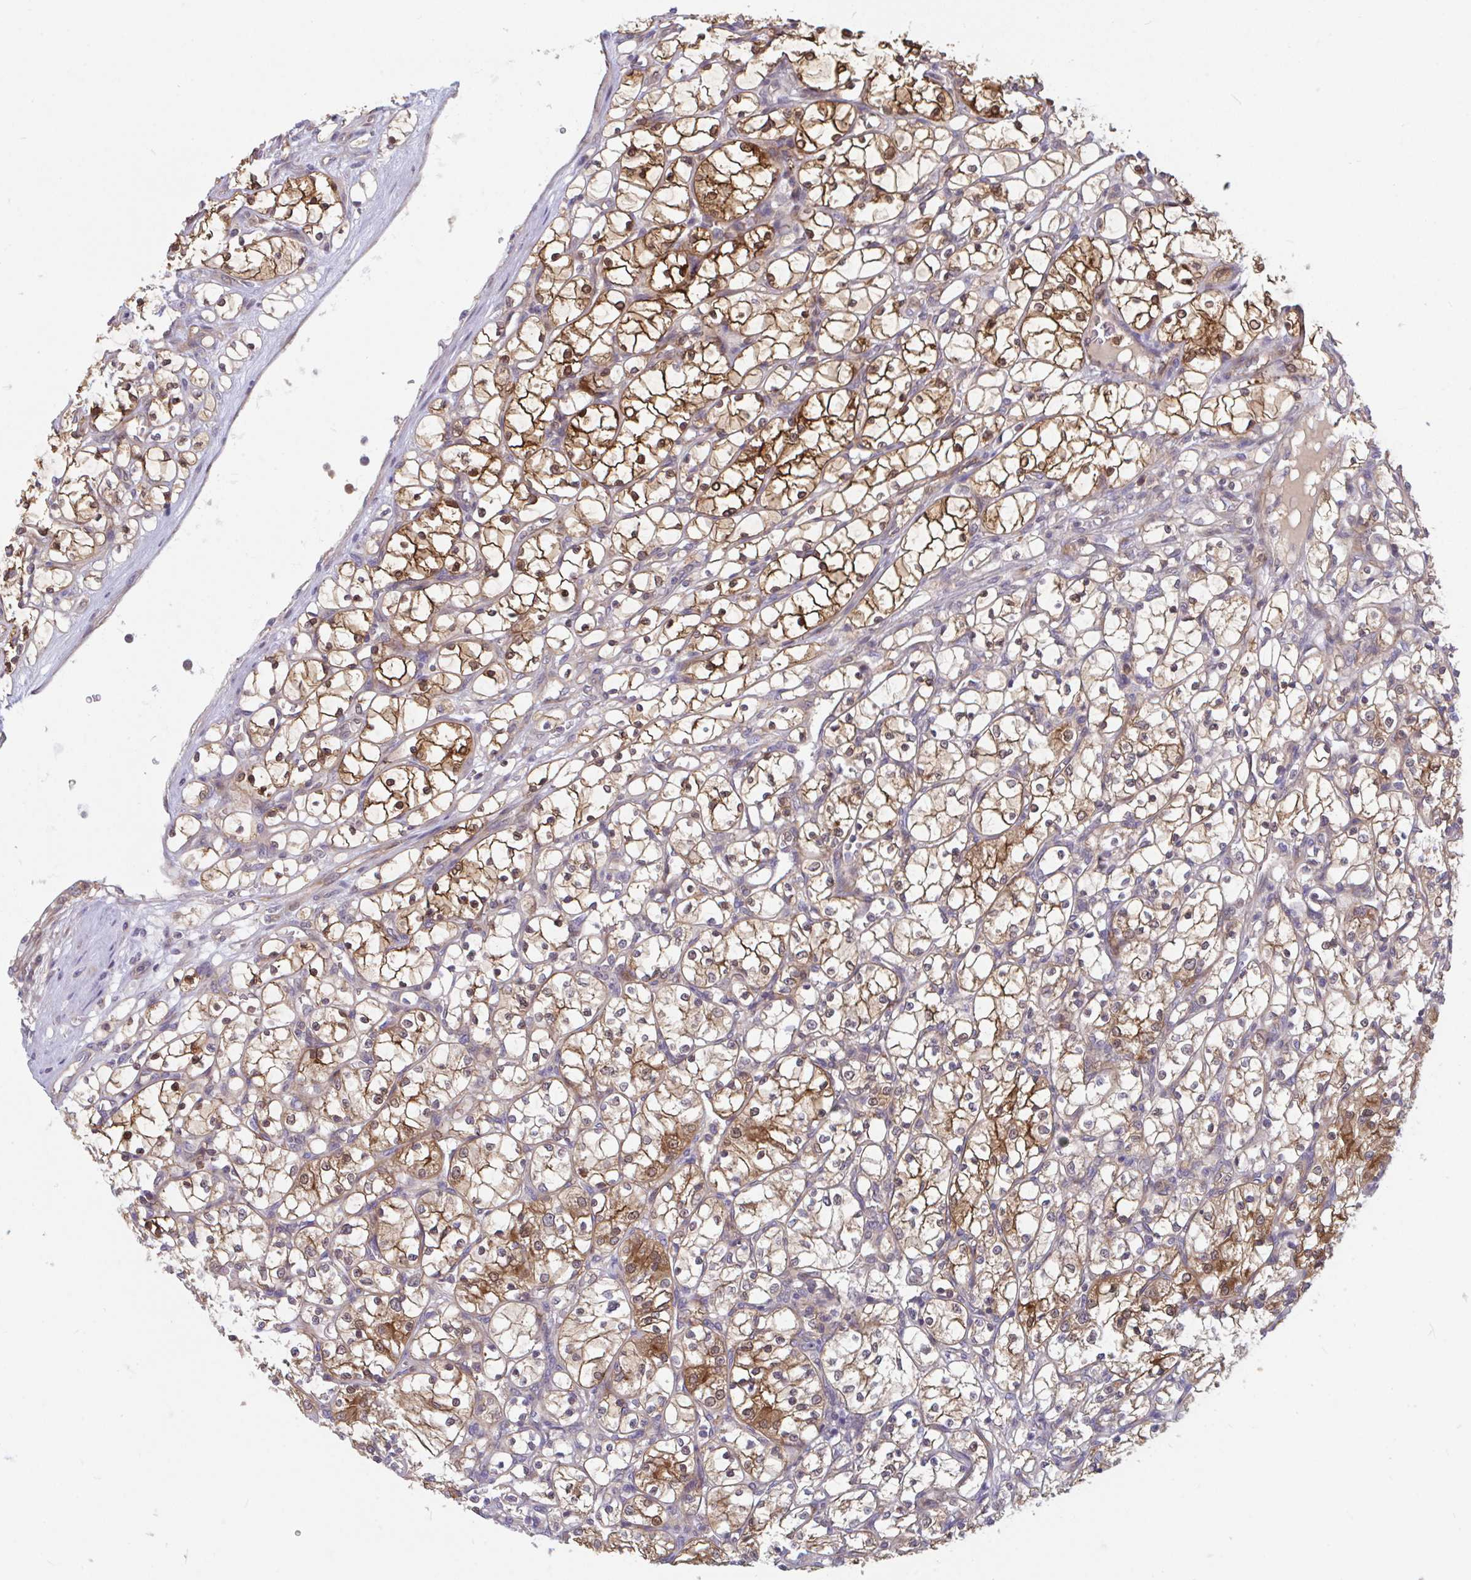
{"staining": {"intensity": "strong", "quantity": ">75%", "location": "cytoplasmic/membranous,nuclear"}, "tissue": "renal cancer", "cell_type": "Tumor cells", "image_type": "cancer", "snomed": [{"axis": "morphology", "description": "Adenocarcinoma, NOS"}, {"axis": "topography", "description": "Kidney"}], "caption": "Immunohistochemical staining of human adenocarcinoma (renal) displays high levels of strong cytoplasmic/membranous and nuclear protein positivity in about >75% of tumor cells. The protein is stained brown, and the nuclei are stained in blue (DAB (3,3'-diaminobenzidine) IHC with brightfield microscopy, high magnification).", "gene": "LMNTD2", "patient": {"sex": "female", "age": 69}}